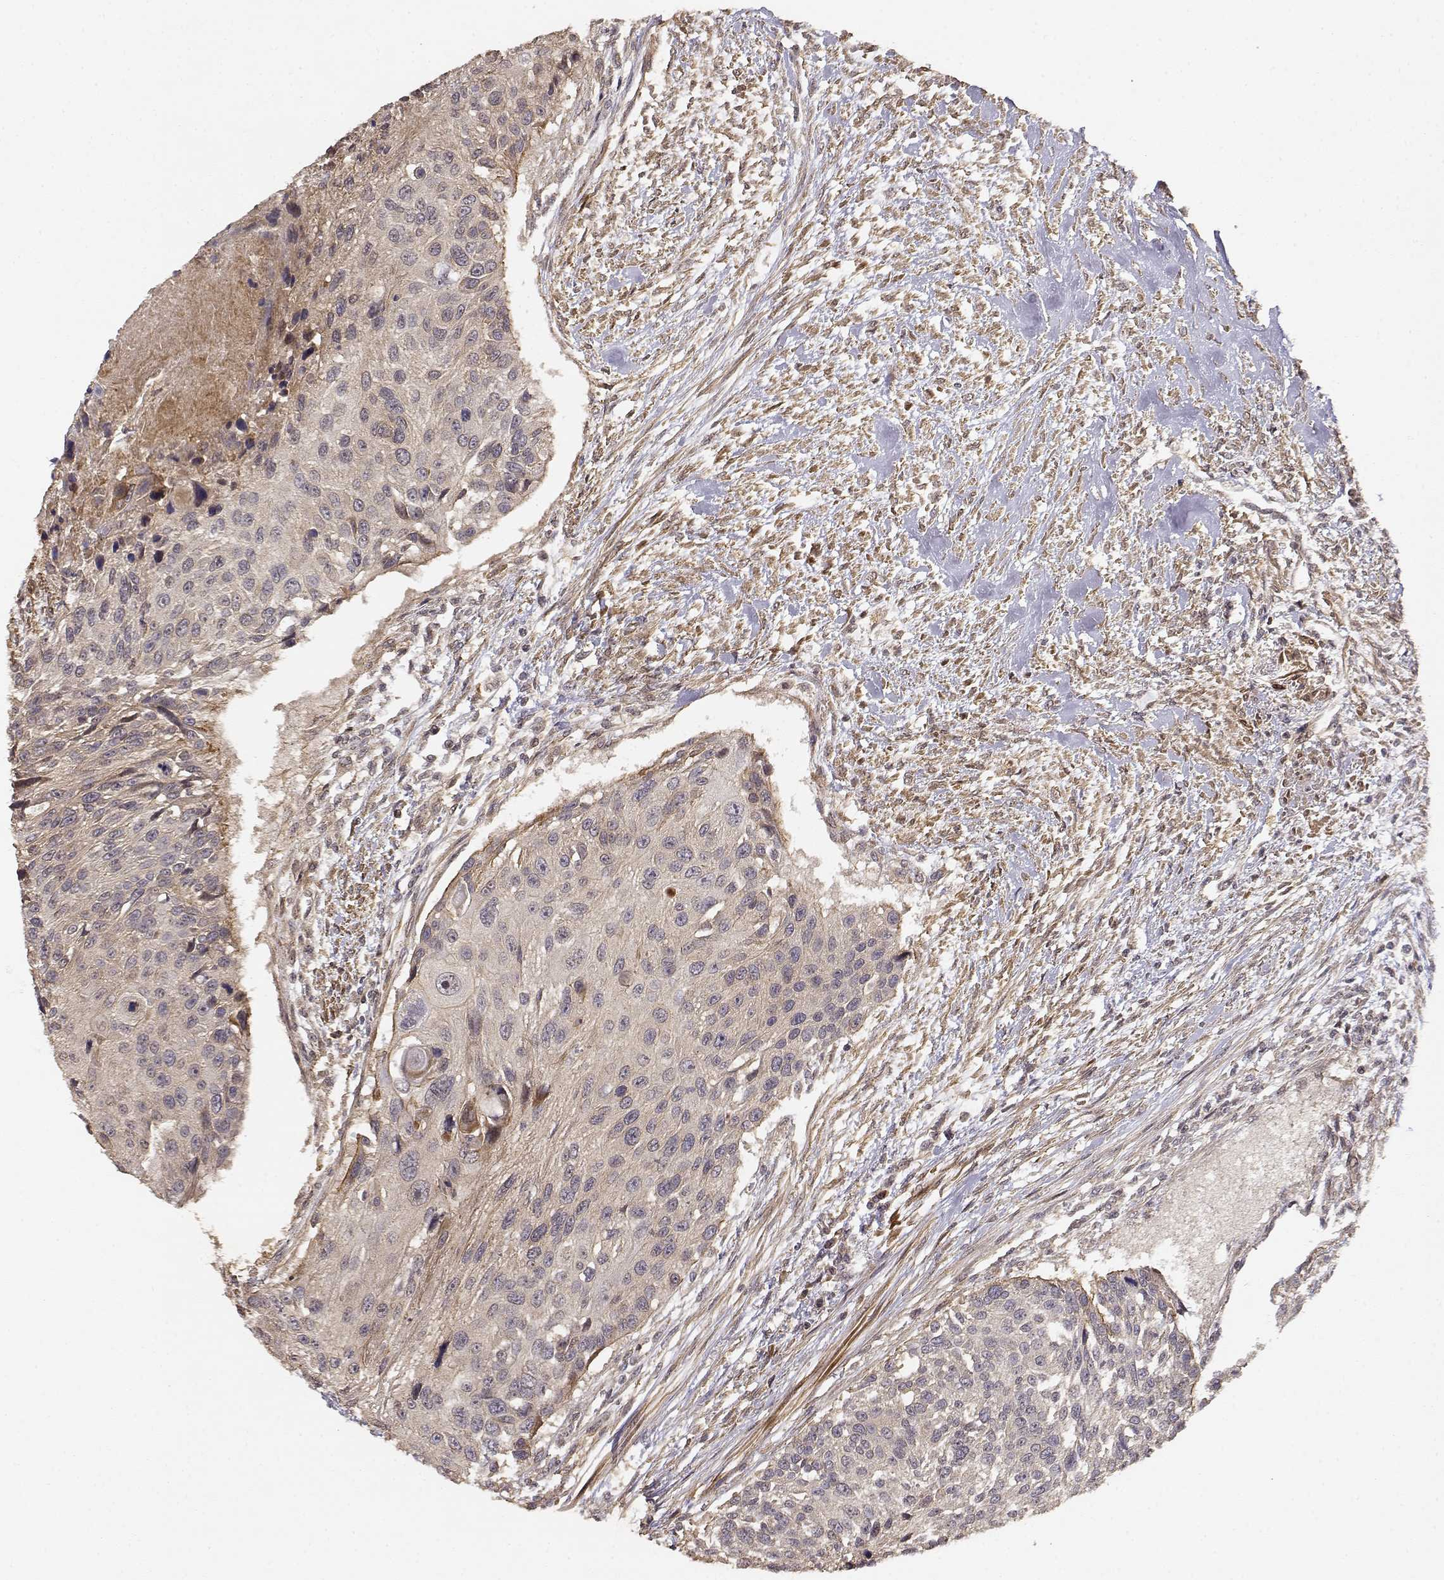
{"staining": {"intensity": "weak", "quantity": ">75%", "location": "cytoplasmic/membranous"}, "tissue": "urothelial cancer", "cell_type": "Tumor cells", "image_type": "cancer", "snomed": [{"axis": "morphology", "description": "Urothelial carcinoma, NOS"}, {"axis": "topography", "description": "Urinary bladder"}], "caption": "Transitional cell carcinoma was stained to show a protein in brown. There is low levels of weak cytoplasmic/membranous expression in about >75% of tumor cells.", "gene": "PICK1", "patient": {"sex": "male", "age": 55}}